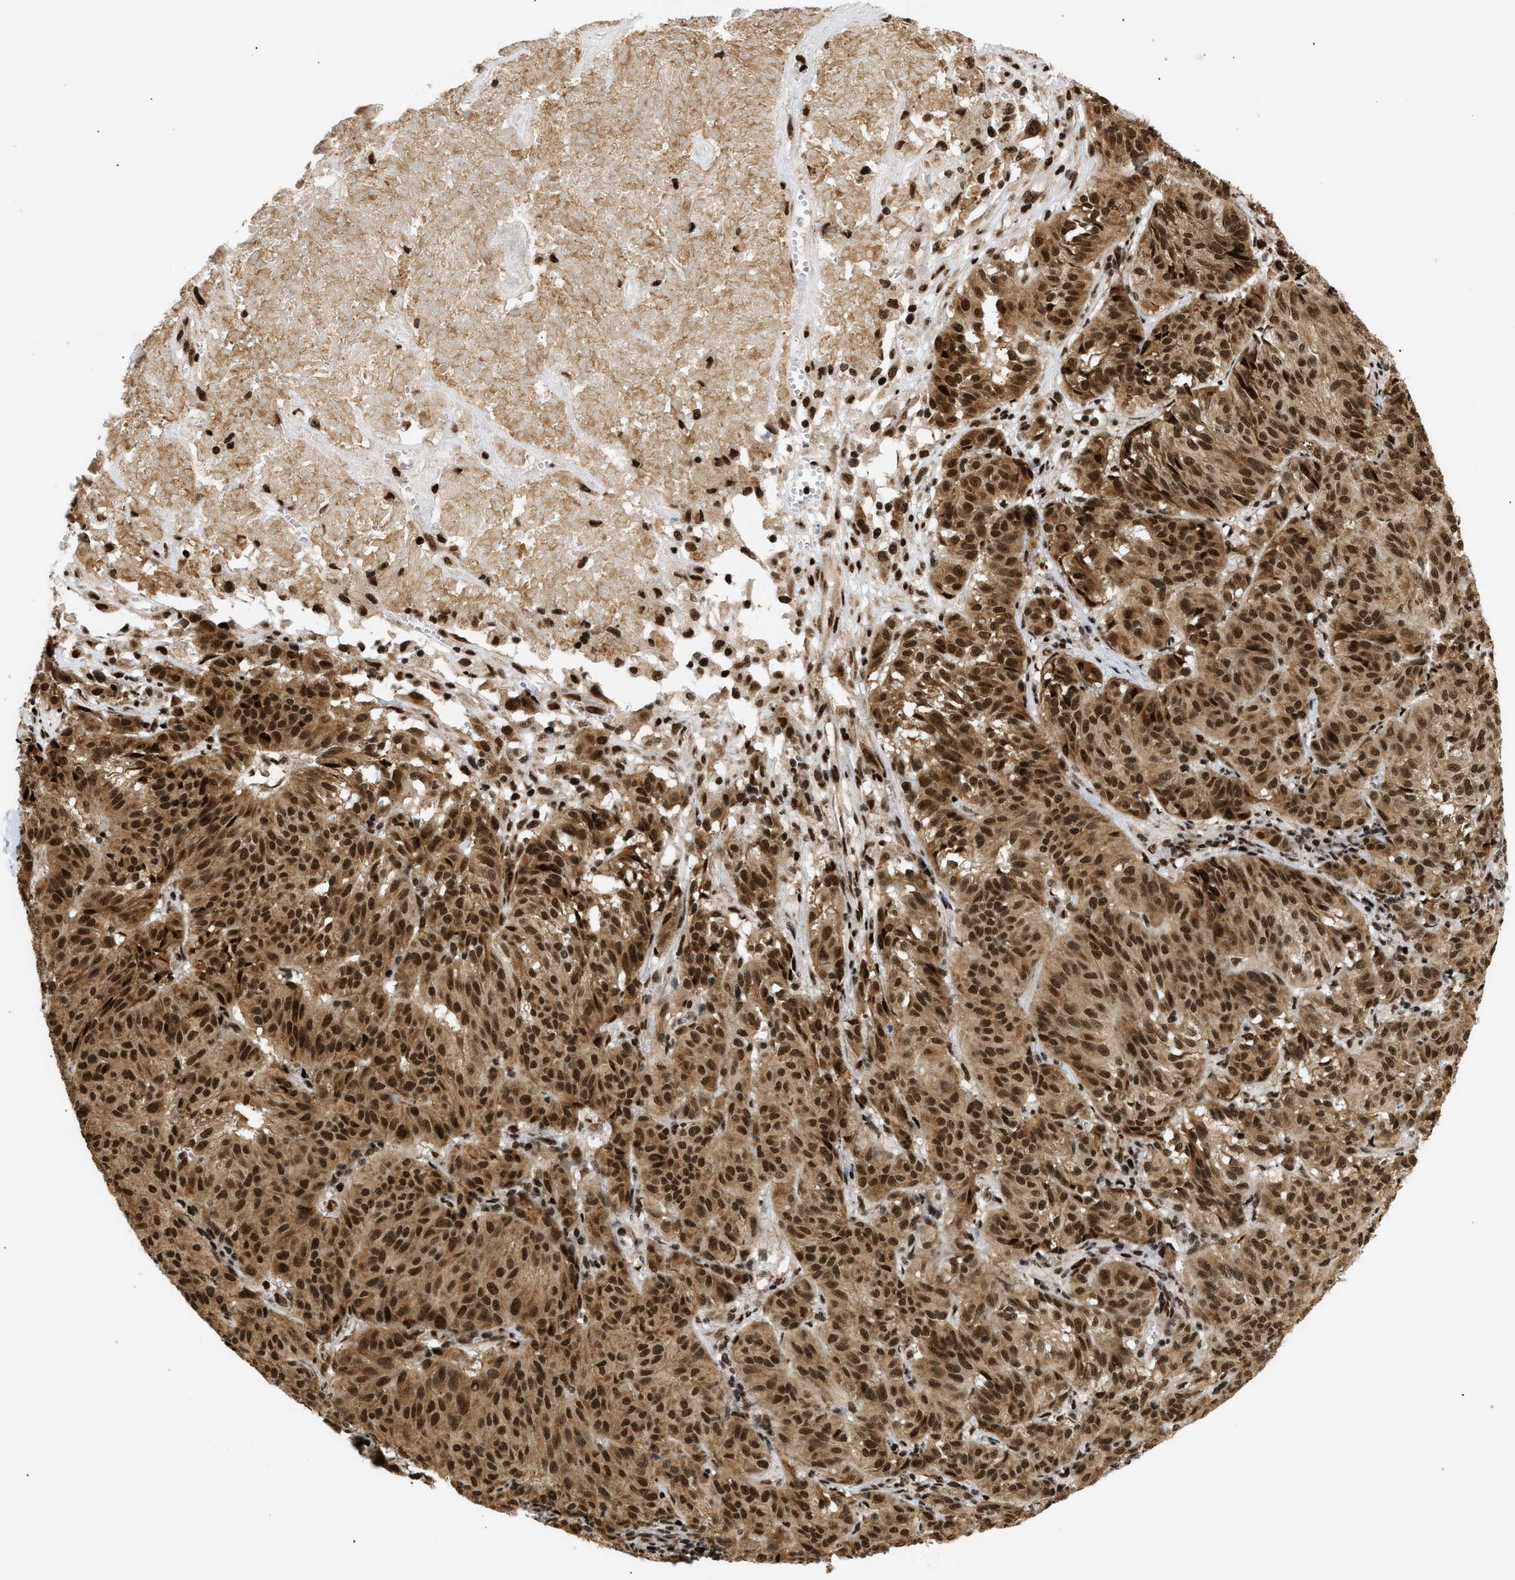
{"staining": {"intensity": "strong", "quantity": ">75%", "location": "cytoplasmic/membranous,nuclear"}, "tissue": "melanoma", "cell_type": "Tumor cells", "image_type": "cancer", "snomed": [{"axis": "morphology", "description": "Malignant melanoma, NOS"}, {"axis": "topography", "description": "Skin"}], "caption": "IHC photomicrograph of human melanoma stained for a protein (brown), which exhibits high levels of strong cytoplasmic/membranous and nuclear staining in about >75% of tumor cells.", "gene": "RBM5", "patient": {"sex": "female", "age": 72}}